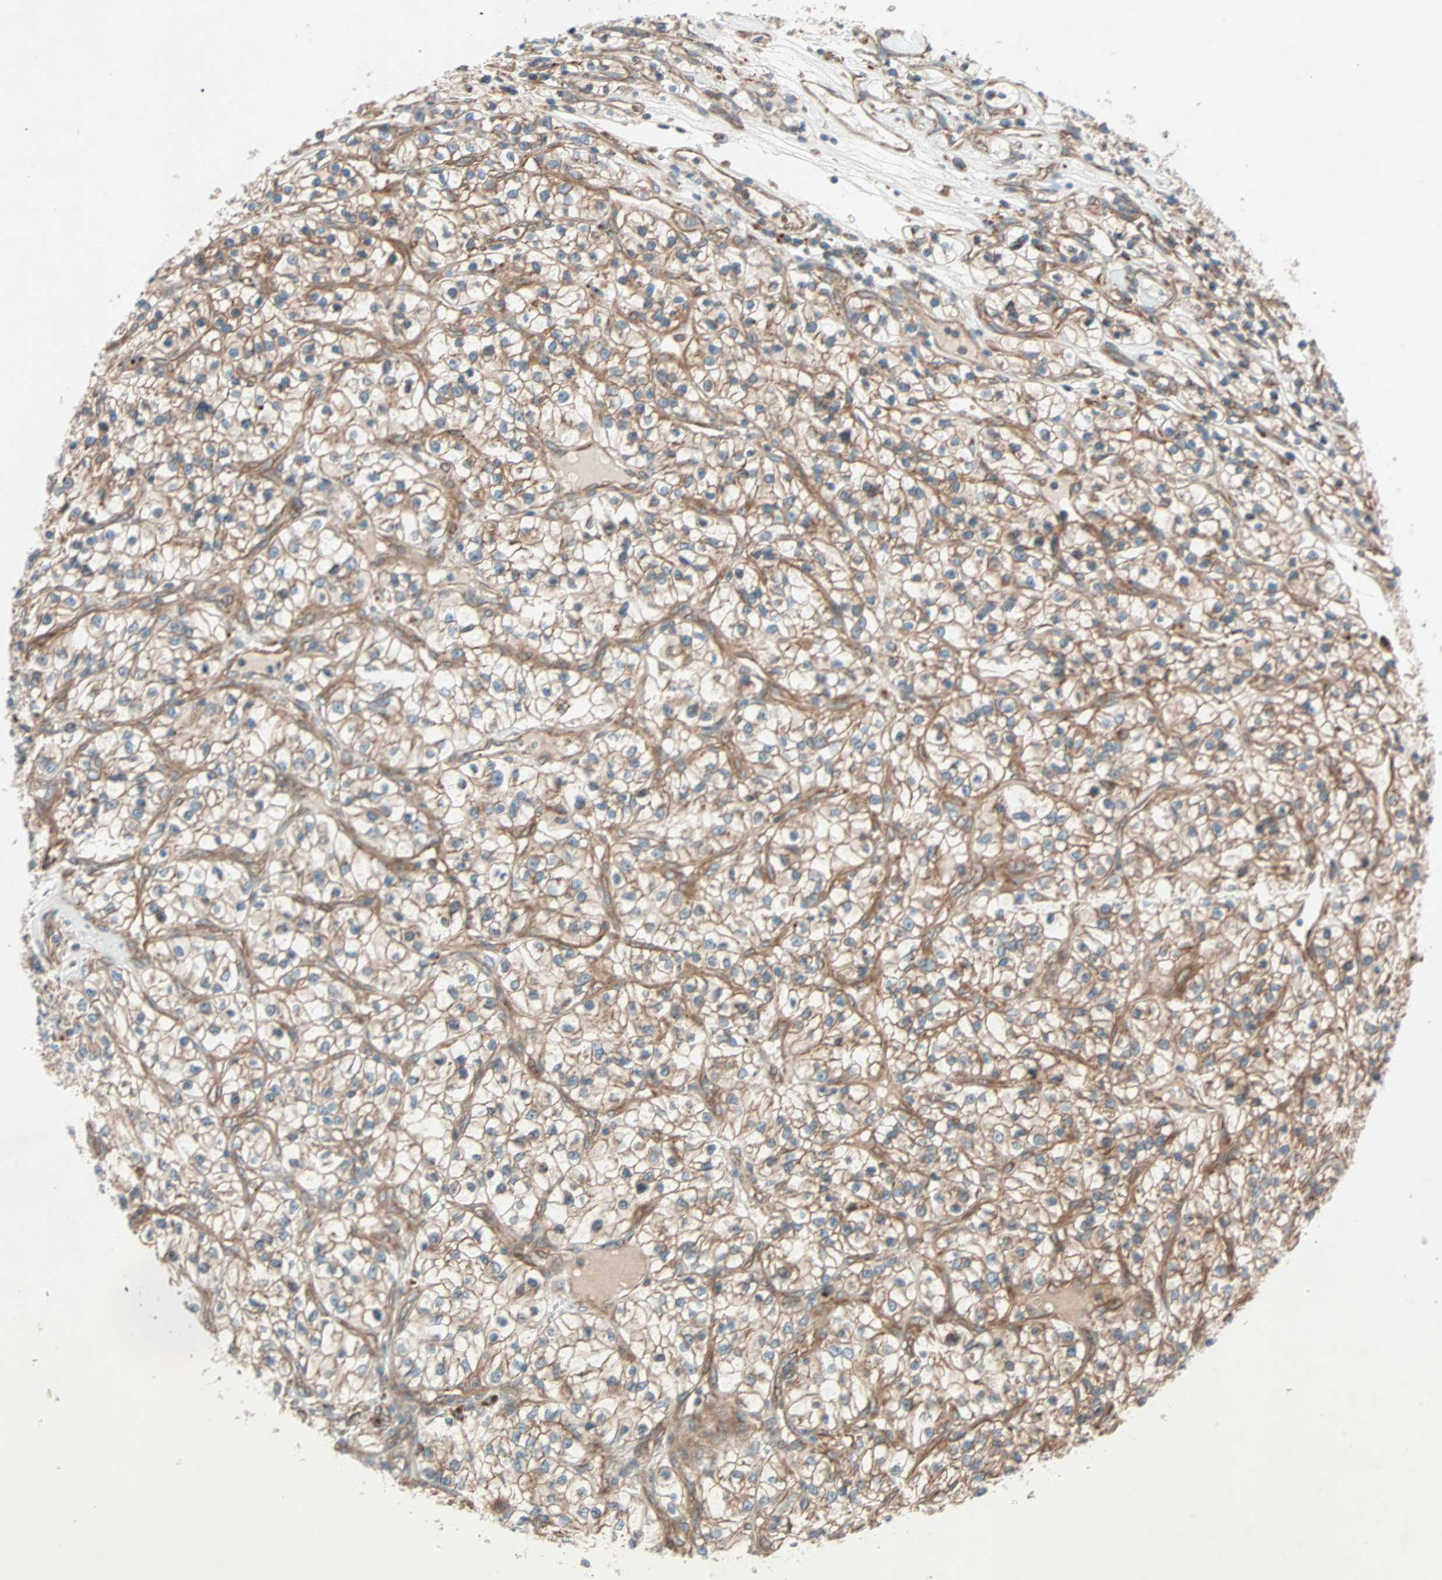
{"staining": {"intensity": "moderate", "quantity": ">75%", "location": "cytoplasmic/membranous"}, "tissue": "renal cancer", "cell_type": "Tumor cells", "image_type": "cancer", "snomed": [{"axis": "morphology", "description": "Adenocarcinoma, NOS"}, {"axis": "topography", "description": "Kidney"}], "caption": "Brown immunohistochemical staining in human renal cancer (adenocarcinoma) displays moderate cytoplasmic/membranous staining in about >75% of tumor cells. The protein of interest is shown in brown color, while the nuclei are stained blue.", "gene": "PHYH", "patient": {"sex": "female", "age": 57}}